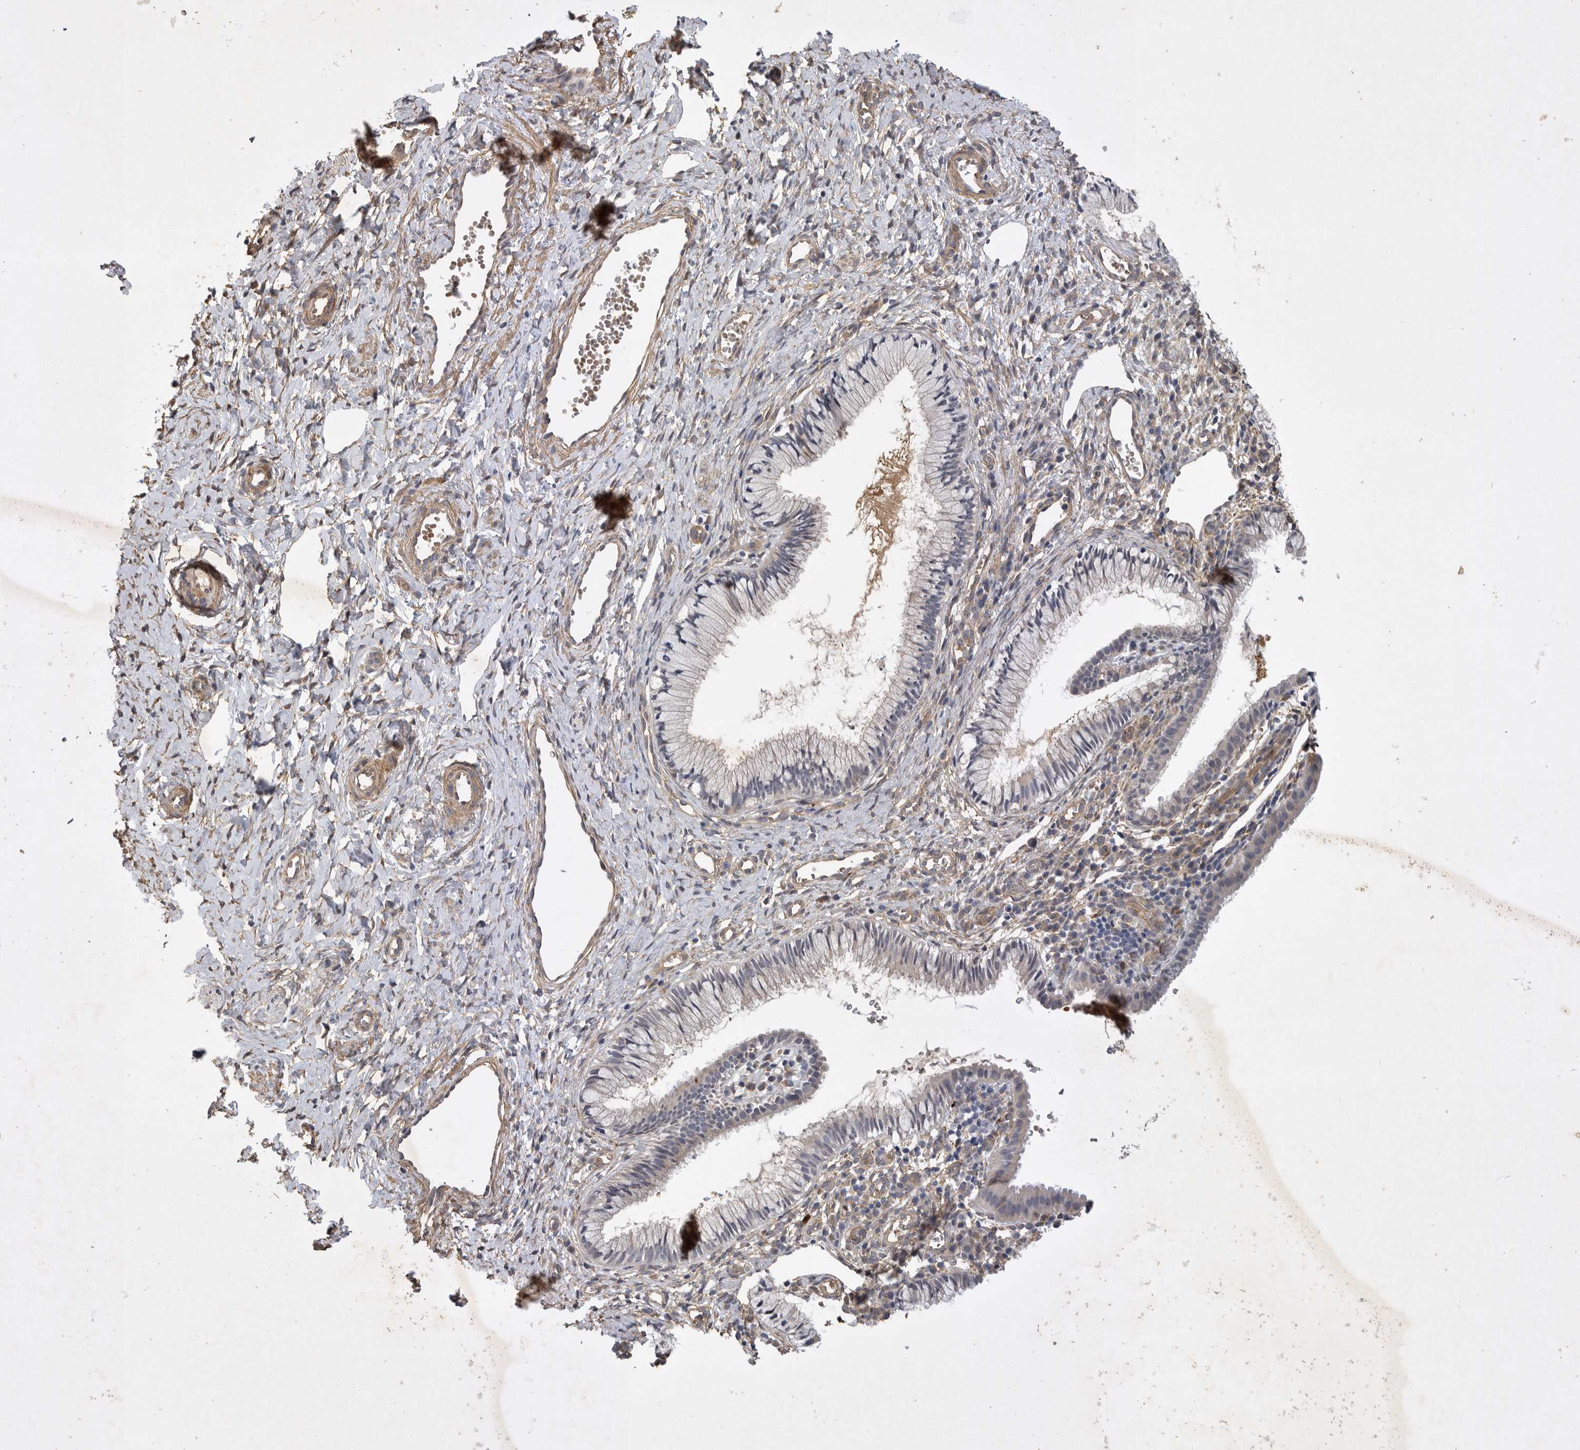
{"staining": {"intensity": "negative", "quantity": "none", "location": "none"}, "tissue": "cervix", "cell_type": "Glandular cells", "image_type": "normal", "snomed": [{"axis": "morphology", "description": "Normal tissue, NOS"}, {"axis": "topography", "description": "Cervix"}], "caption": "Cervix stained for a protein using IHC shows no staining glandular cells.", "gene": "ANKFY1", "patient": {"sex": "female", "age": 27}}